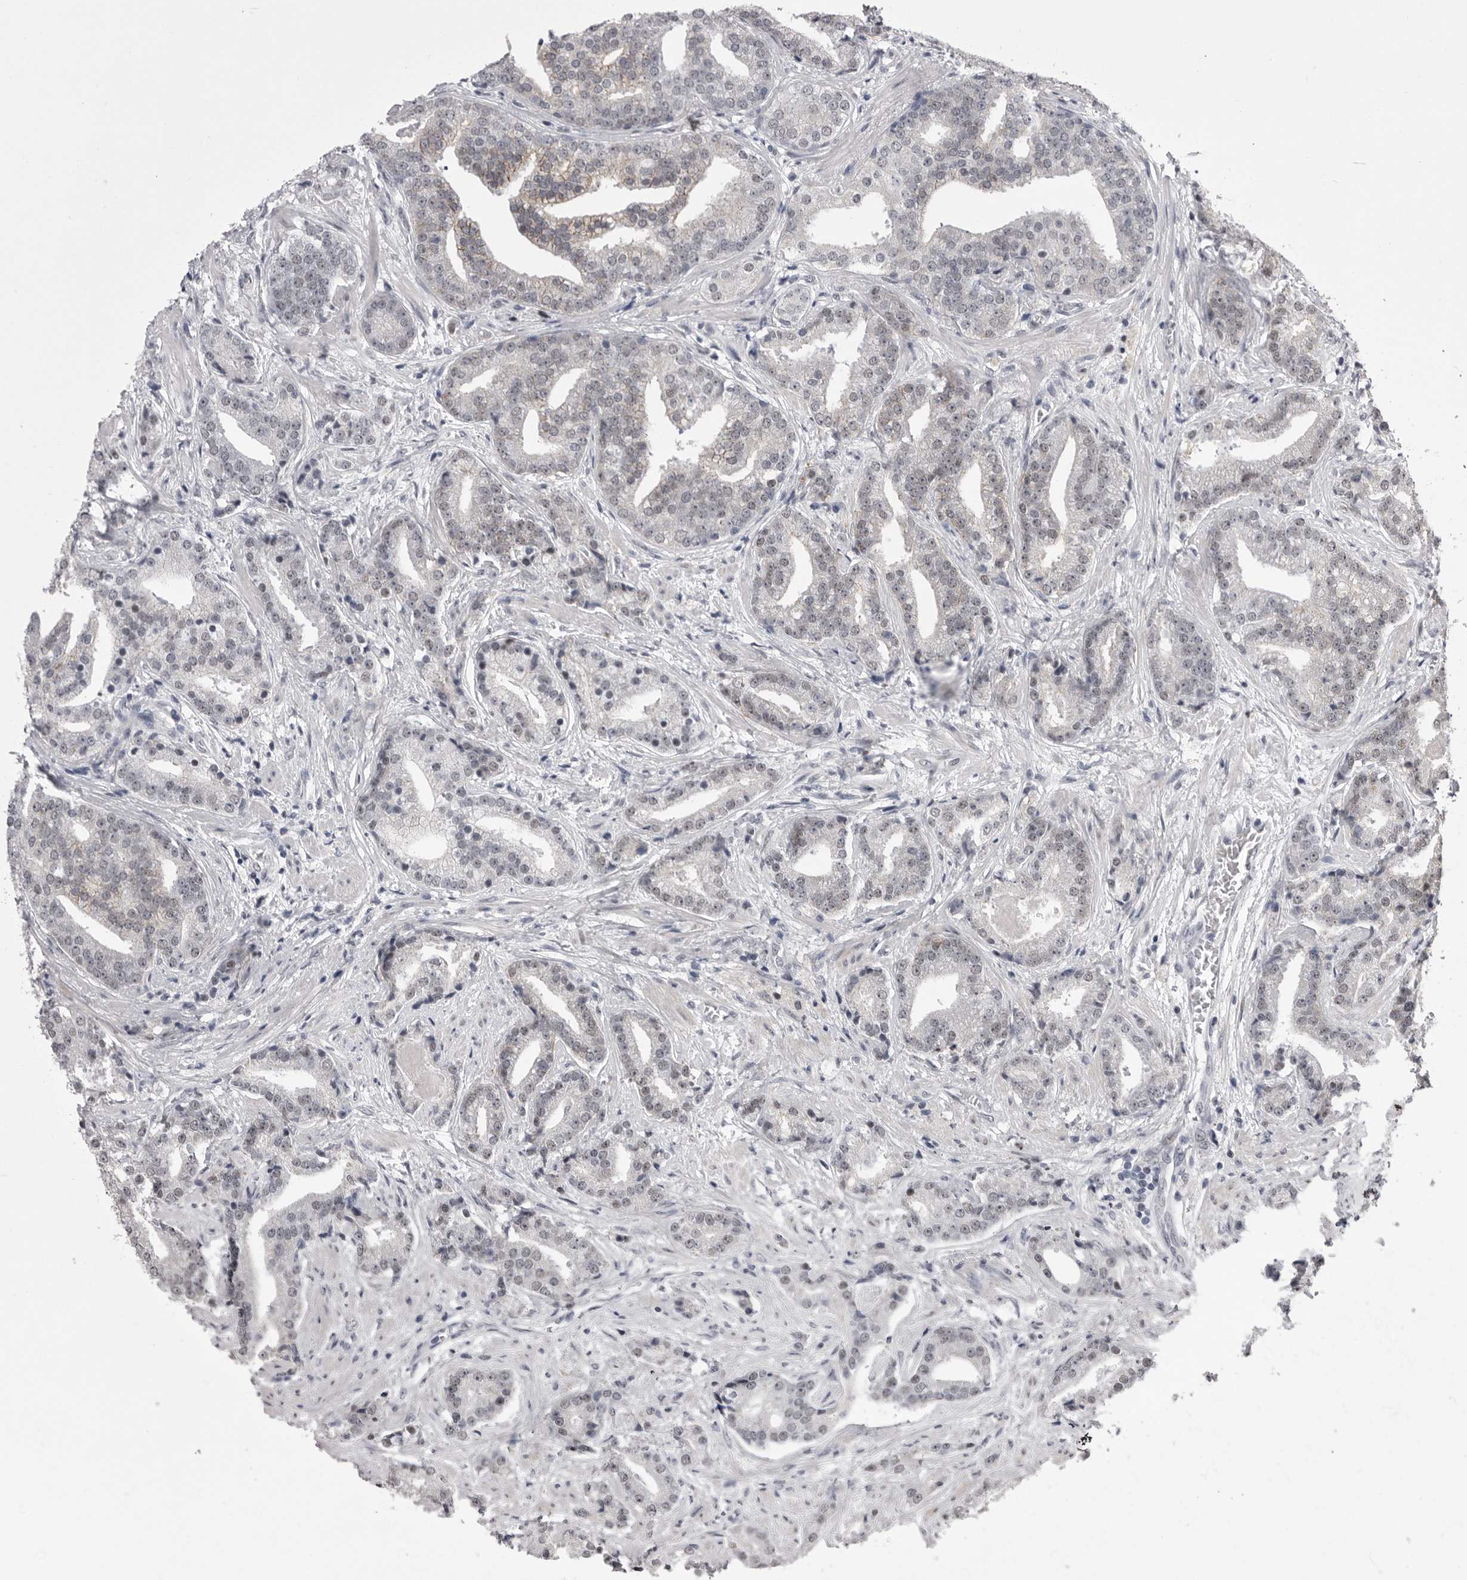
{"staining": {"intensity": "negative", "quantity": "none", "location": "none"}, "tissue": "prostate cancer", "cell_type": "Tumor cells", "image_type": "cancer", "snomed": [{"axis": "morphology", "description": "Adenocarcinoma, Low grade"}, {"axis": "topography", "description": "Prostate"}], "caption": "Immunohistochemistry histopathology image of neoplastic tissue: human prostate cancer stained with DAB (3,3'-diaminobenzidine) displays no significant protein positivity in tumor cells. The staining is performed using DAB (3,3'-diaminobenzidine) brown chromogen with nuclei counter-stained in using hematoxylin.", "gene": "PRPF3", "patient": {"sex": "male", "age": 67}}